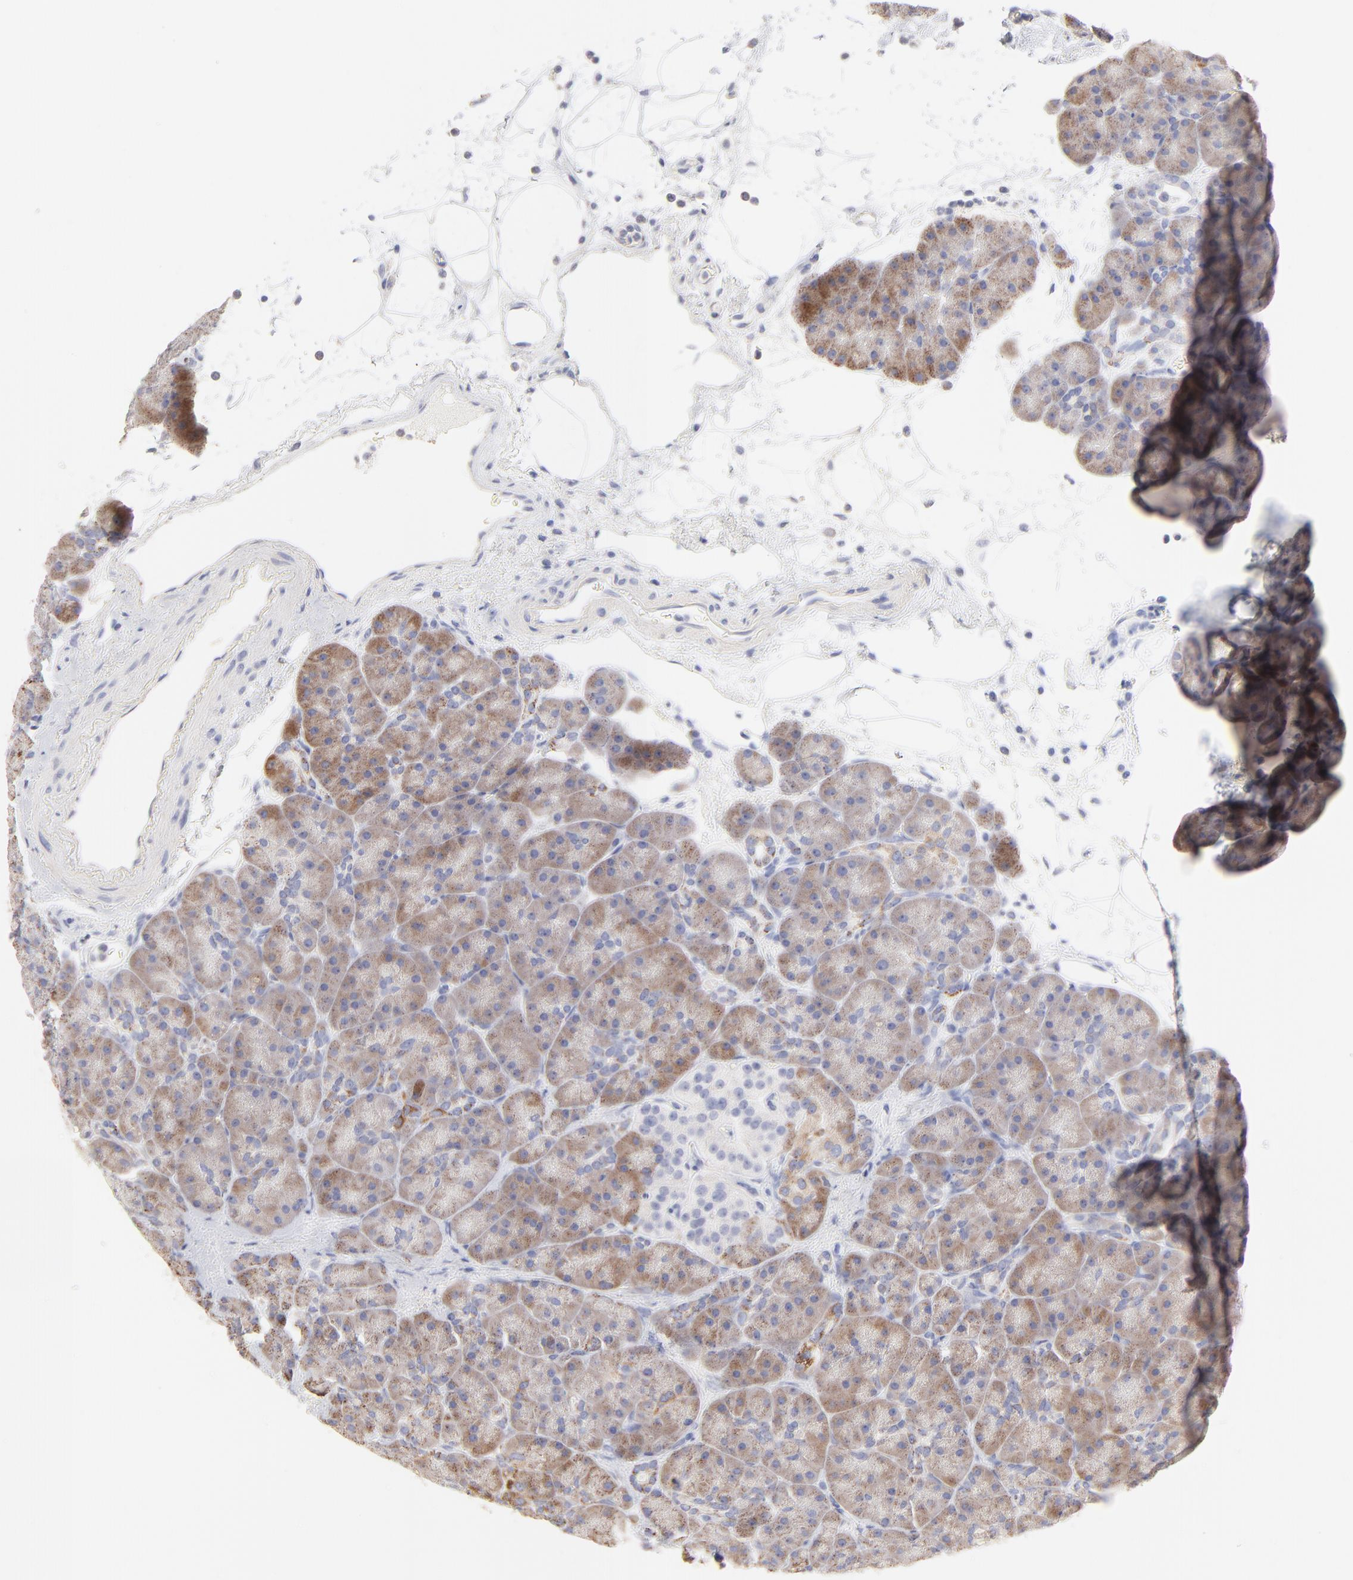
{"staining": {"intensity": "weak", "quantity": ">75%", "location": "cytoplasmic/membranous"}, "tissue": "pancreas", "cell_type": "Exocrine glandular cells", "image_type": "normal", "snomed": [{"axis": "morphology", "description": "Normal tissue, NOS"}, {"axis": "topography", "description": "Pancreas"}], "caption": "This histopathology image displays immunohistochemistry (IHC) staining of benign human pancreas, with low weak cytoplasmic/membranous staining in about >75% of exocrine glandular cells.", "gene": "TST", "patient": {"sex": "male", "age": 66}}